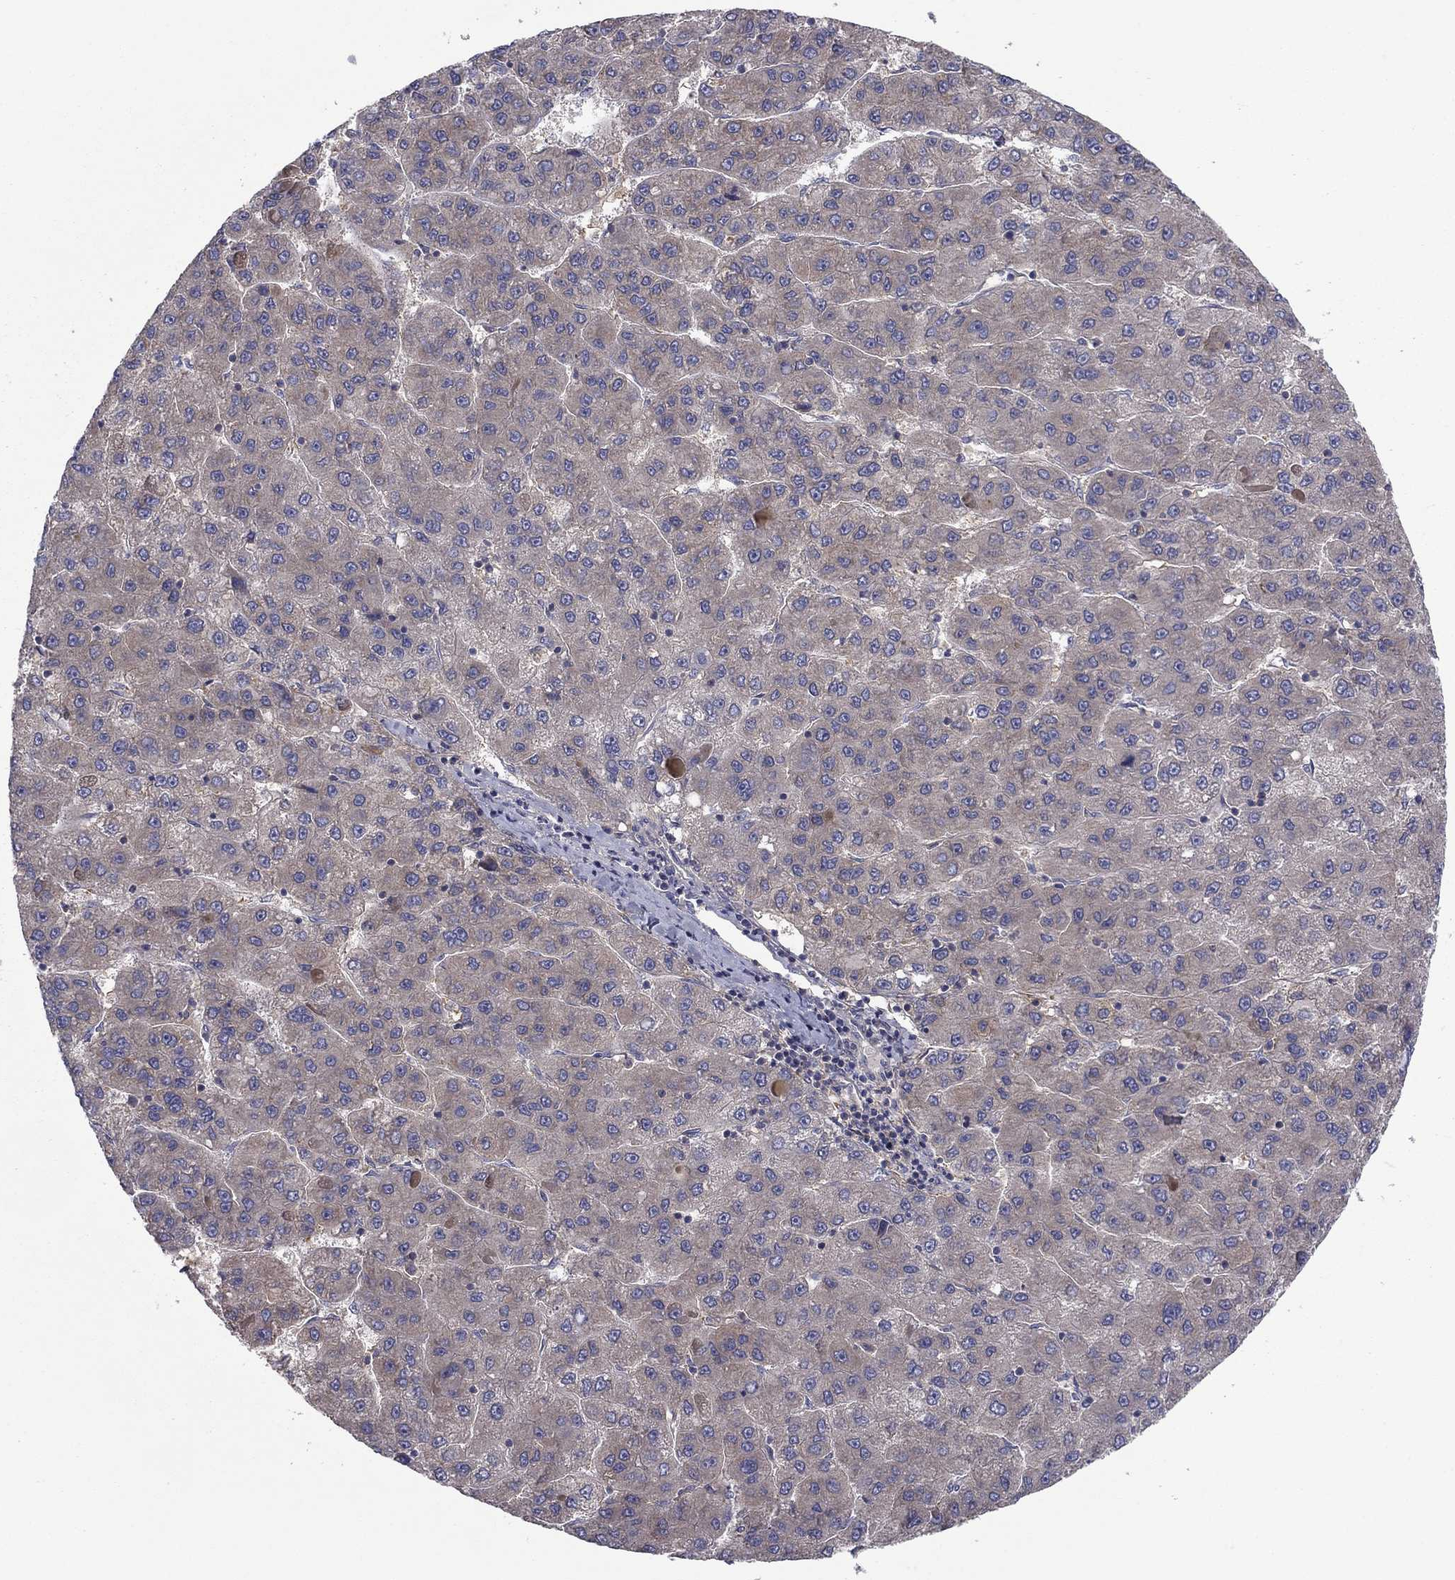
{"staining": {"intensity": "negative", "quantity": "none", "location": "none"}, "tissue": "liver cancer", "cell_type": "Tumor cells", "image_type": "cancer", "snomed": [{"axis": "morphology", "description": "Carcinoma, Hepatocellular, NOS"}, {"axis": "topography", "description": "Liver"}], "caption": "This is an IHC micrograph of liver cancer. There is no positivity in tumor cells.", "gene": "RNF123", "patient": {"sex": "female", "age": 82}}